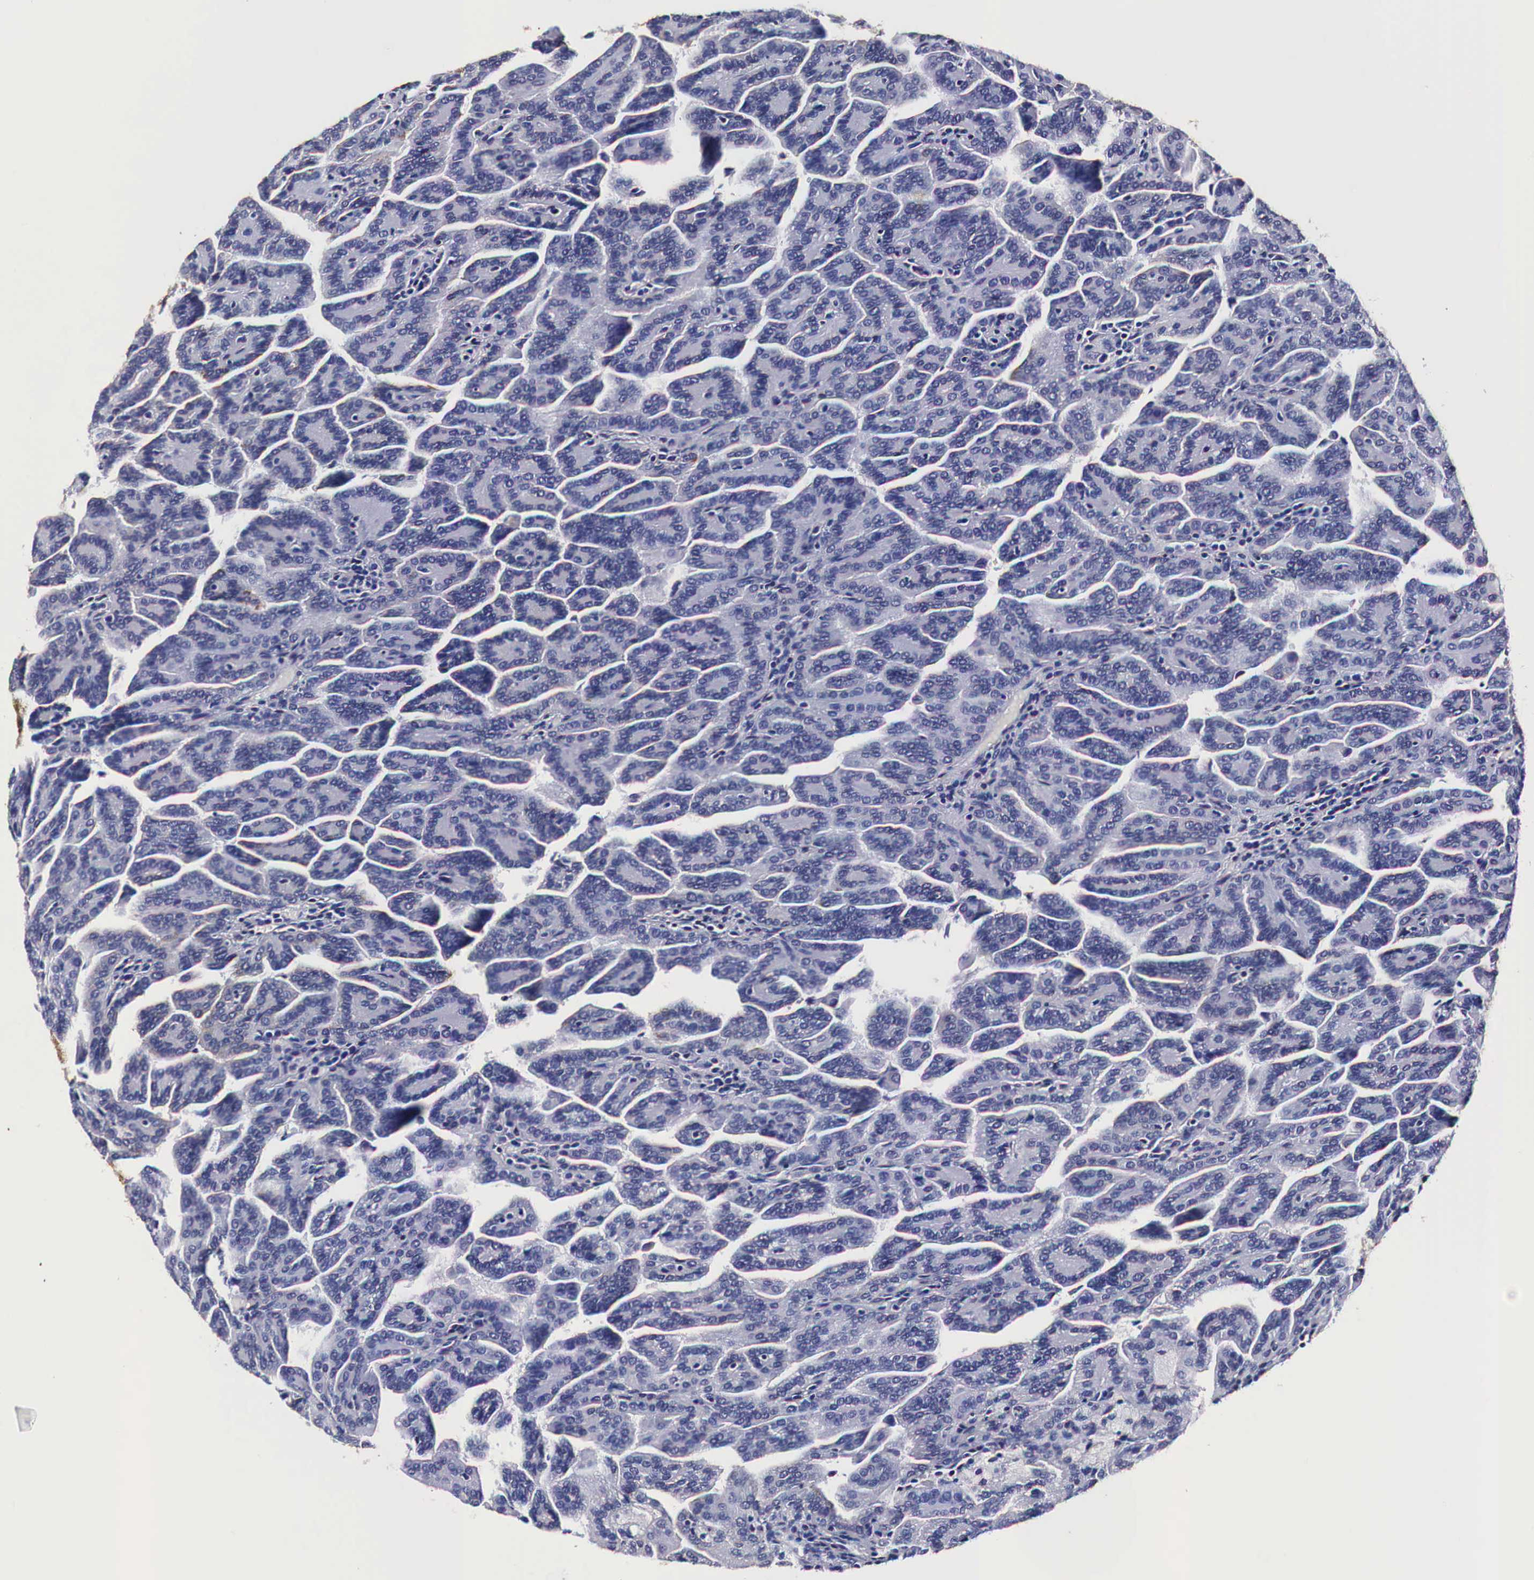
{"staining": {"intensity": "weak", "quantity": "<25%", "location": "cytoplasmic/membranous"}, "tissue": "renal cancer", "cell_type": "Tumor cells", "image_type": "cancer", "snomed": [{"axis": "morphology", "description": "Adenocarcinoma, NOS"}, {"axis": "topography", "description": "Kidney"}], "caption": "IHC photomicrograph of neoplastic tissue: renal adenocarcinoma stained with DAB (3,3'-diaminobenzidine) shows no significant protein expression in tumor cells.", "gene": "CKAP4", "patient": {"sex": "male", "age": 61}}